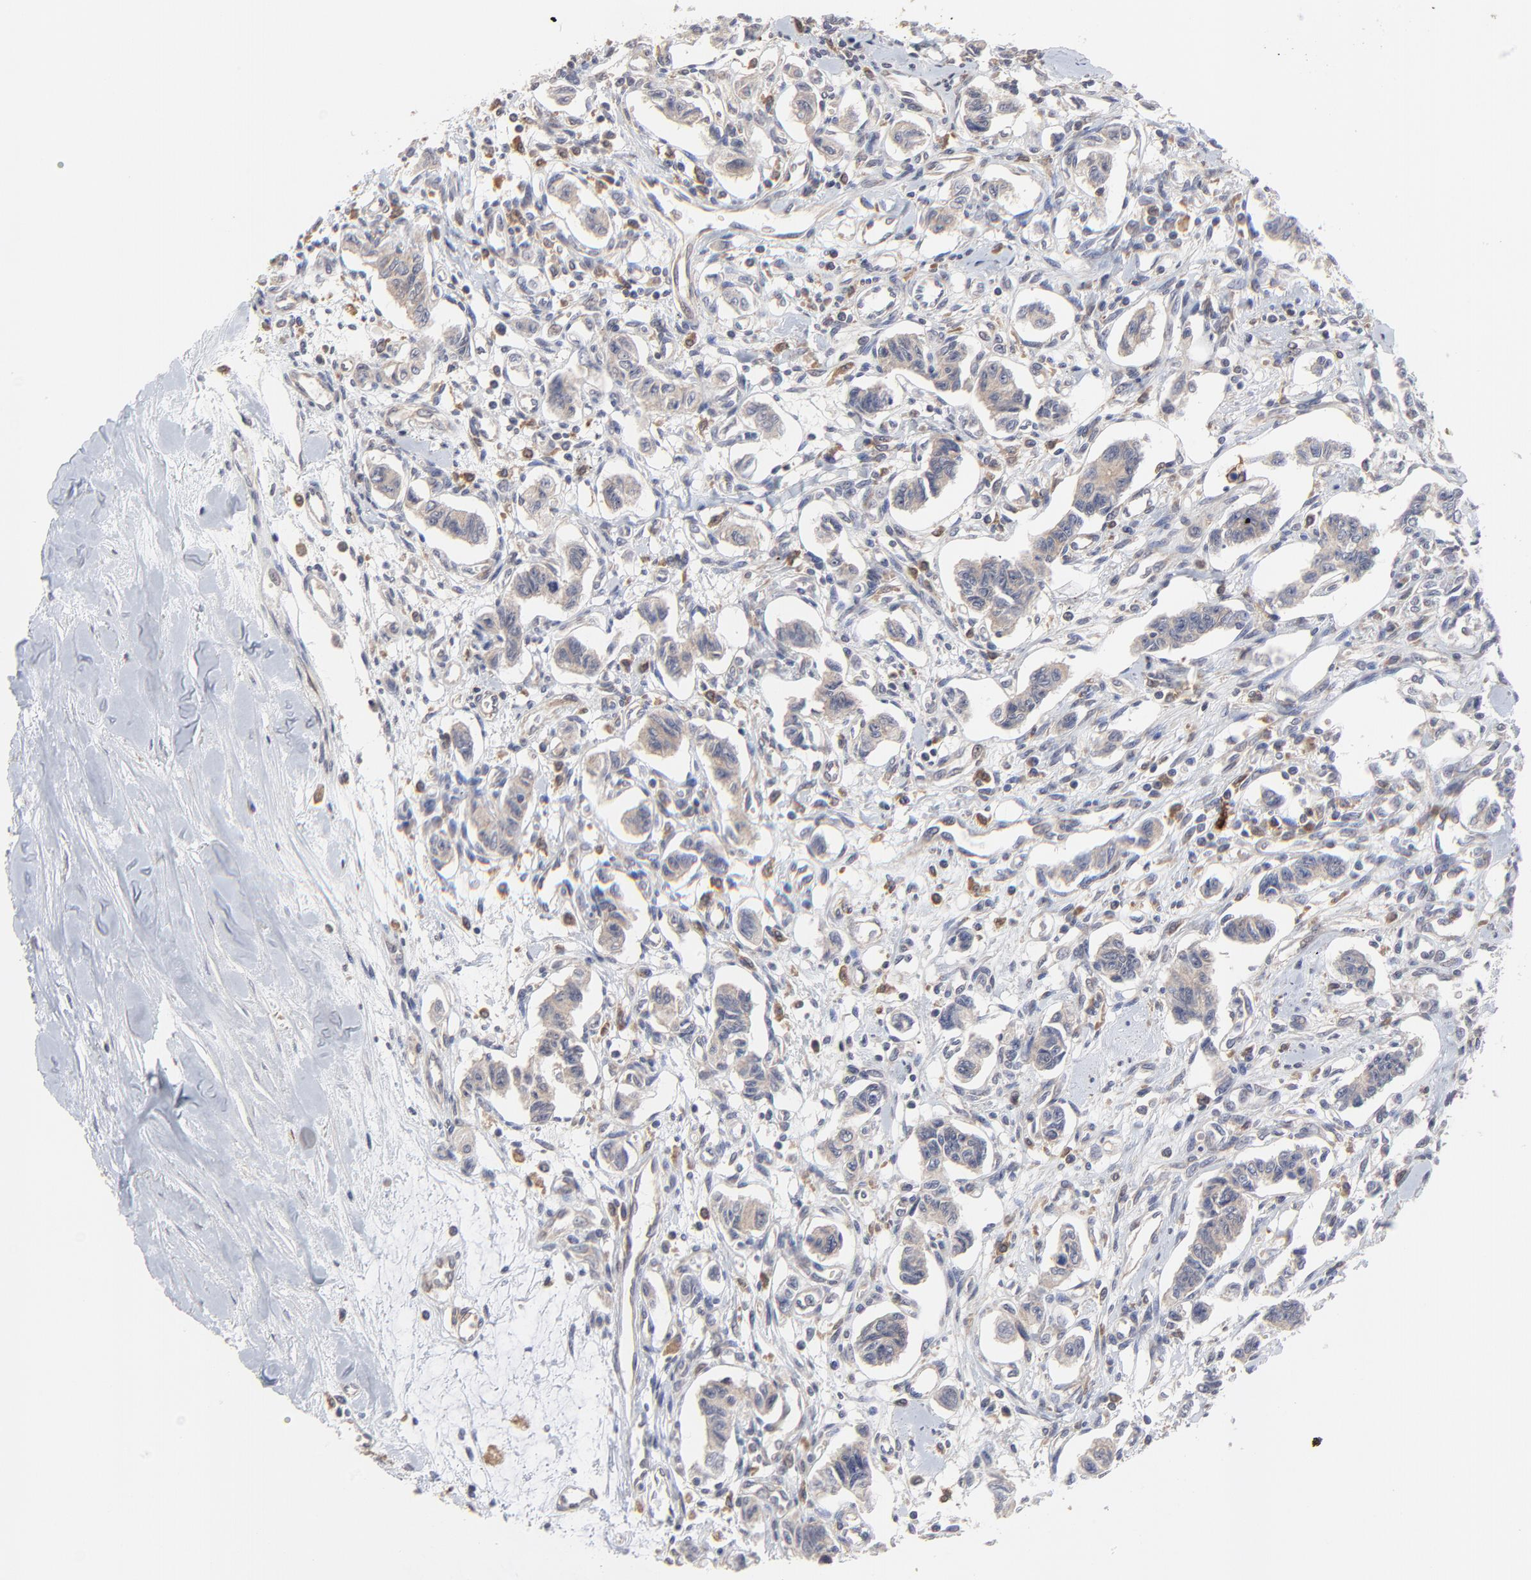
{"staining": {"intensity": "weak", "quantity": ">75%", "location": "cytoplasmic/membranous"}, "tissue": "renal cancer", "cell_type": "Tumor cells", "image_type": "cancer", "snomed": [{"axis": "morphology", "description": "Carcinoid, malignant, NOS"}, {"axis": "topography", "description": "Kidney"}], "caption": "Renal cancer stained with a brown dye reveals weak cytoplasmic/membranous positive expression in about >75% of tumor cells.", "gene": "RAB9A", "patient": {"sex": "female", "age": 41}}